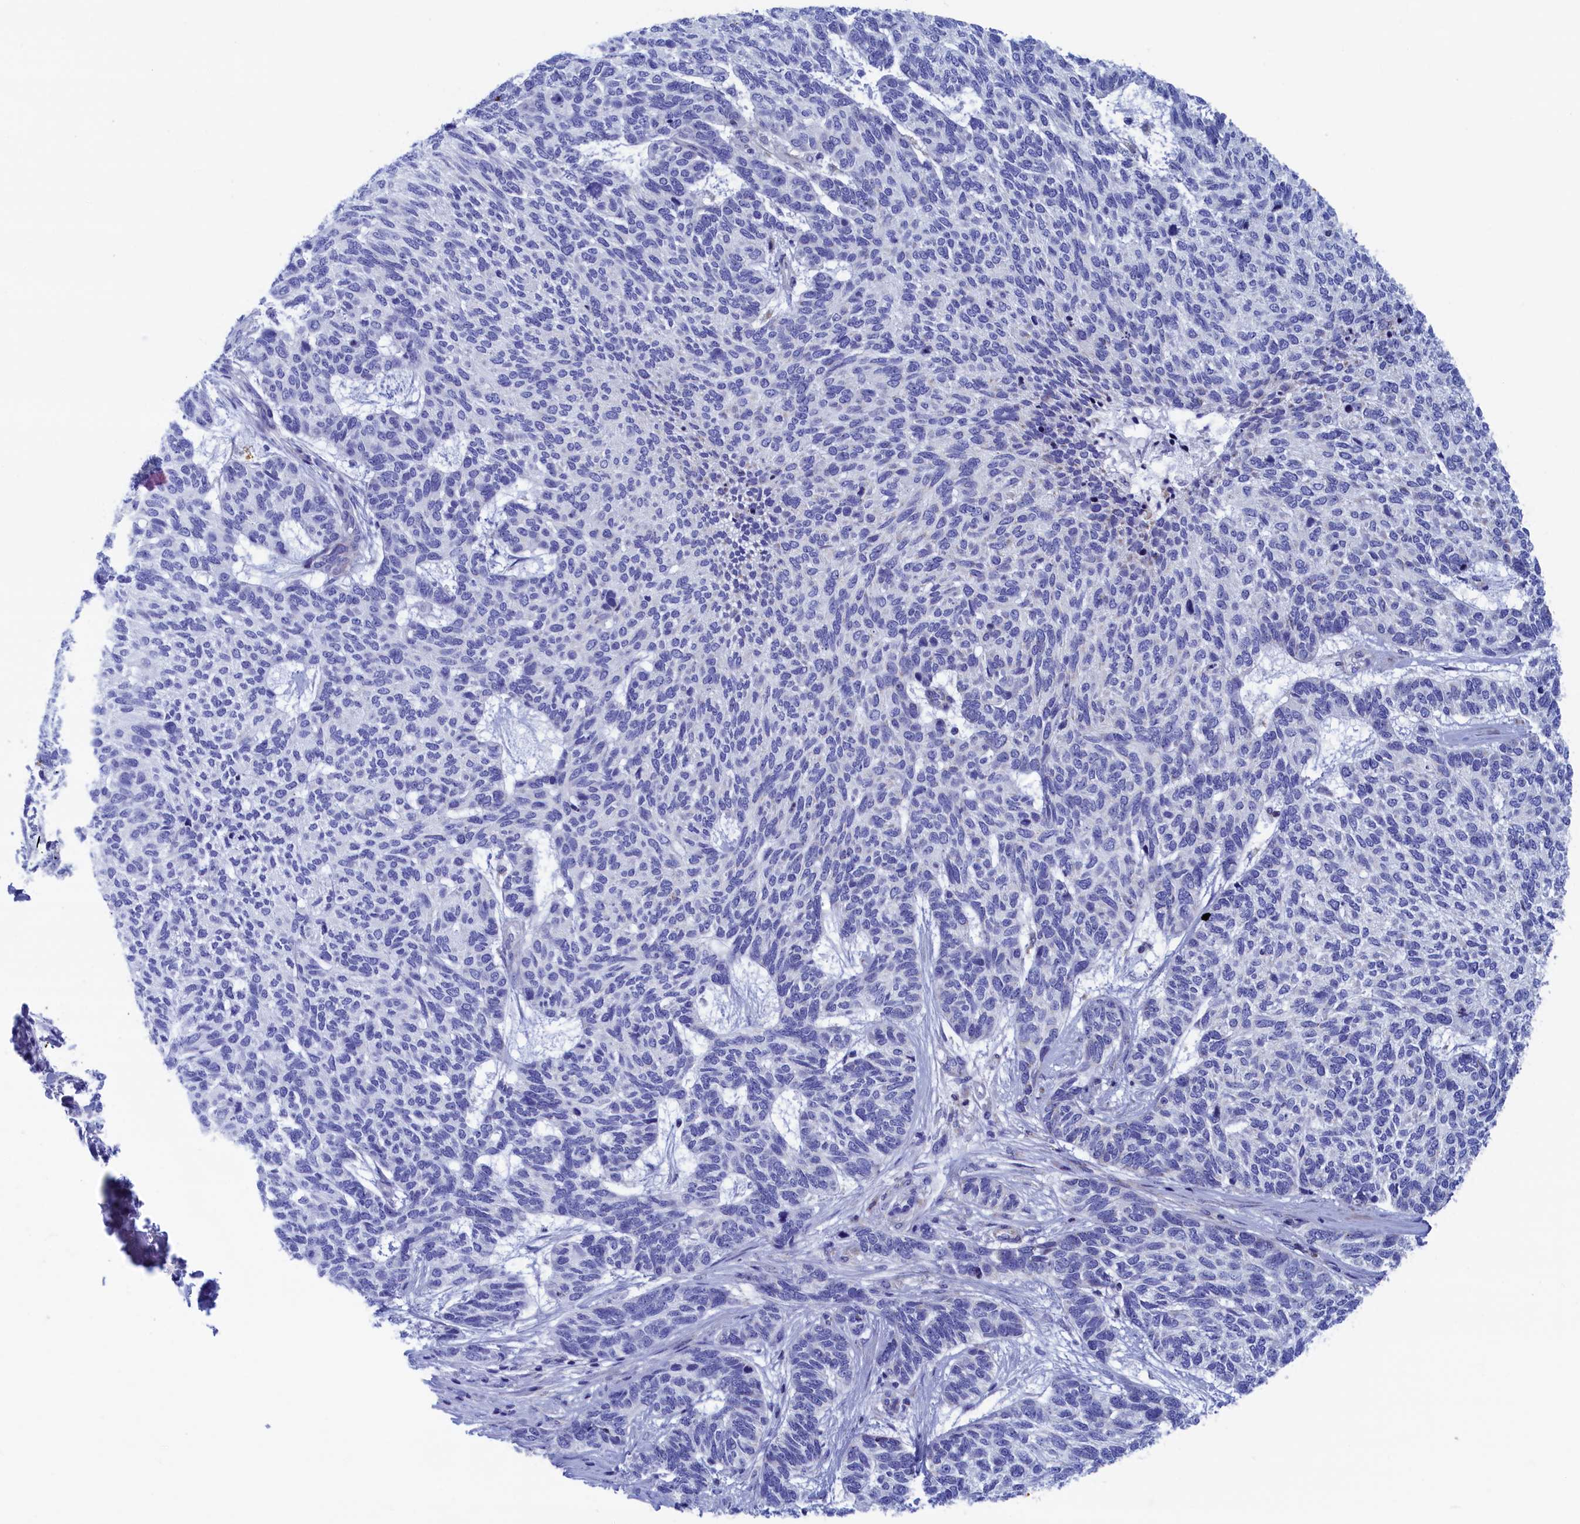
{"staining": {"intensity": "negative", "quantity": "none", "location": "none"}, "tissue": "skin cancer", "cell_type": "Tumor cells", "image_type": "cancer", "snomed": [{"axis": "morphology", "description": "Basal cell carcinoma"}, {"axis": "topography", "description": "Skin"}], "caption": "The micrograph demonstrates no significant expression in tumor cells of skin cancer (basal cell carcinoma). (DAB (3,3'-diaminobenzidine) immunohistochemistry, high magnification).", "gene": "WDR83", "patient": {"sex": "female", "age": 65}}